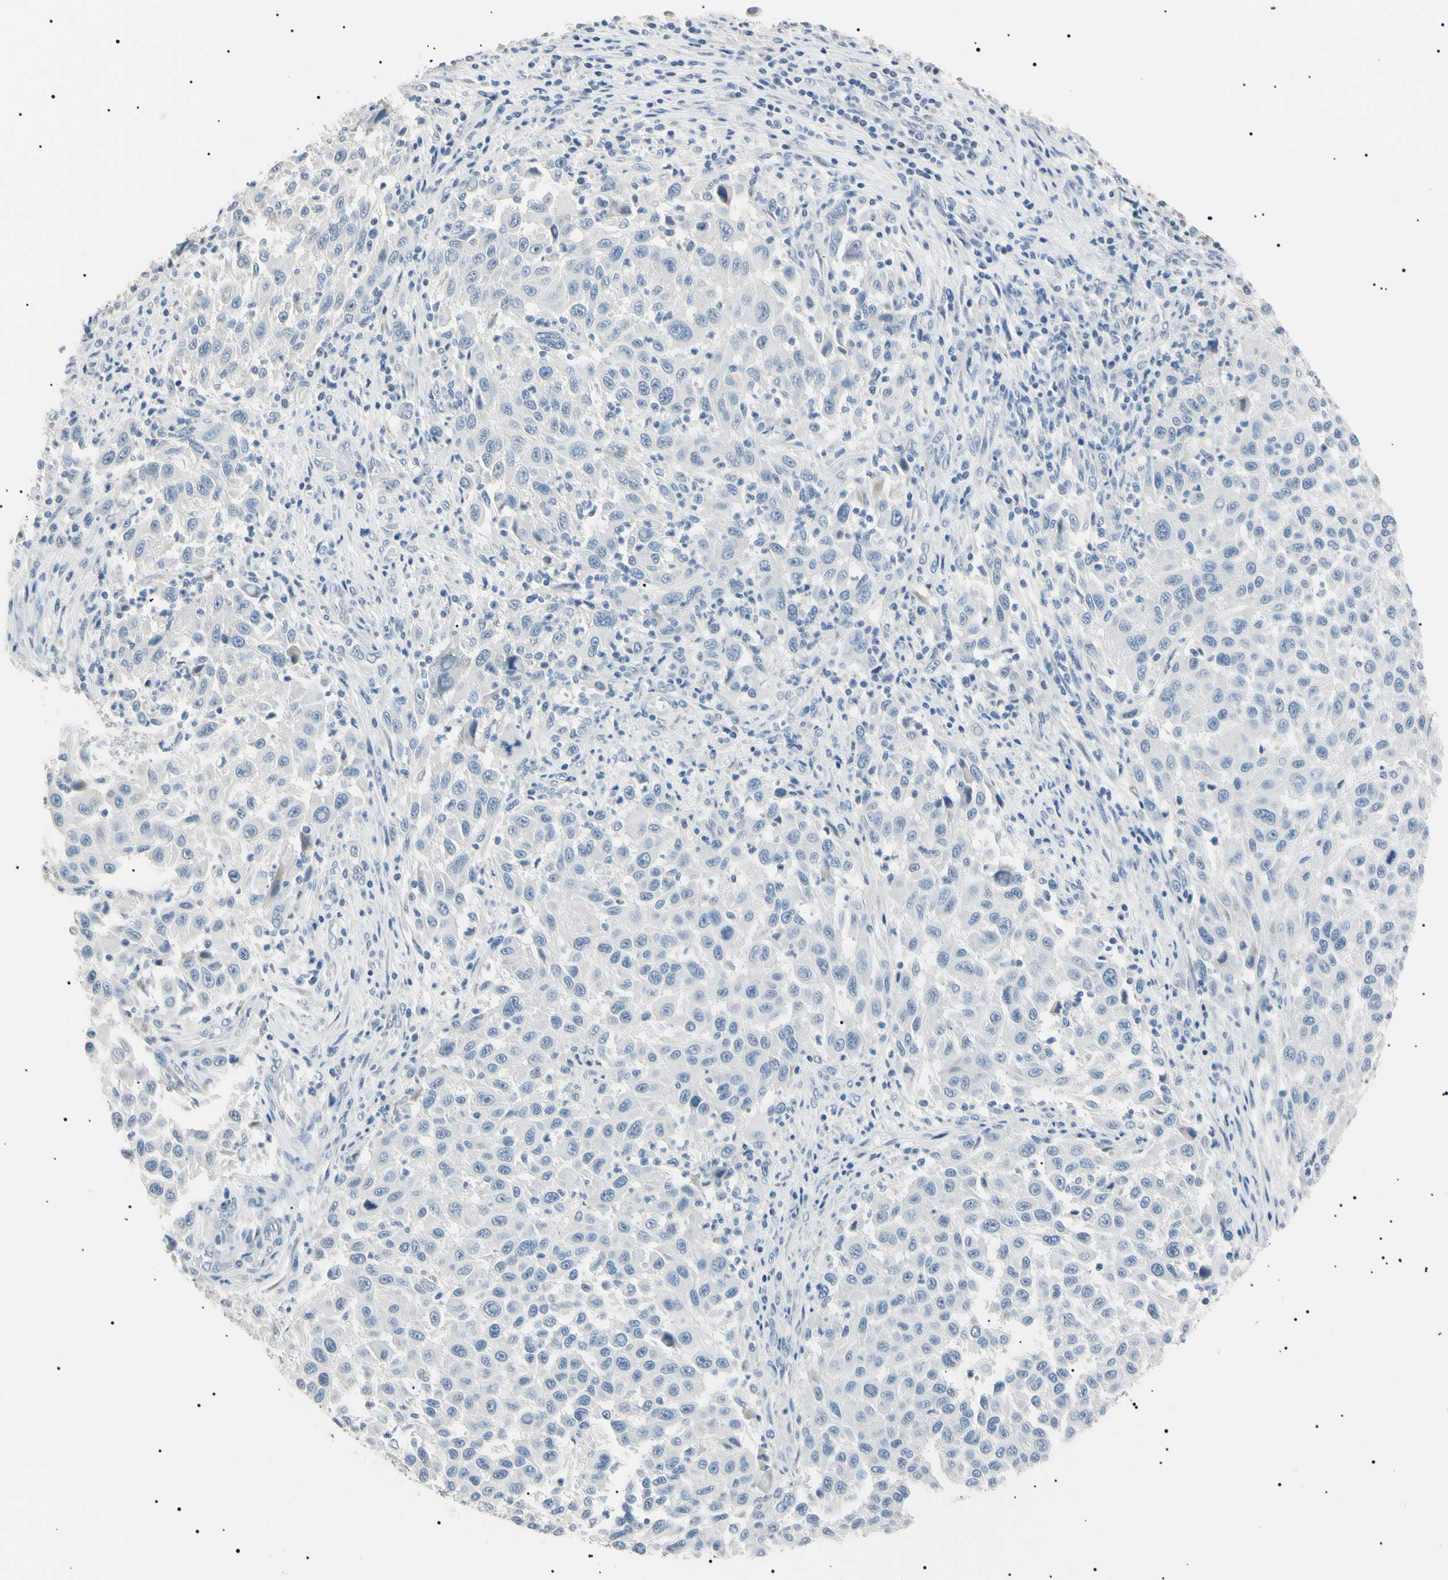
{"staining": {"intensity": "negative", "quantity": "none", "location": "none"}, "tissue": "melanoma", "cell_type": "Tumor cells", "image_type": "cancer", "snomed": [{"axis": "morphology", "description": "Malignant melanoma, Metastatic site"}, {"axis": "topography", "description": "Lymph node"}], "caption": "Tumor cells are negative for protein expression in human melanoma.", "gene": "CGB3", "patient": {"sex": "male", "age": 61}}